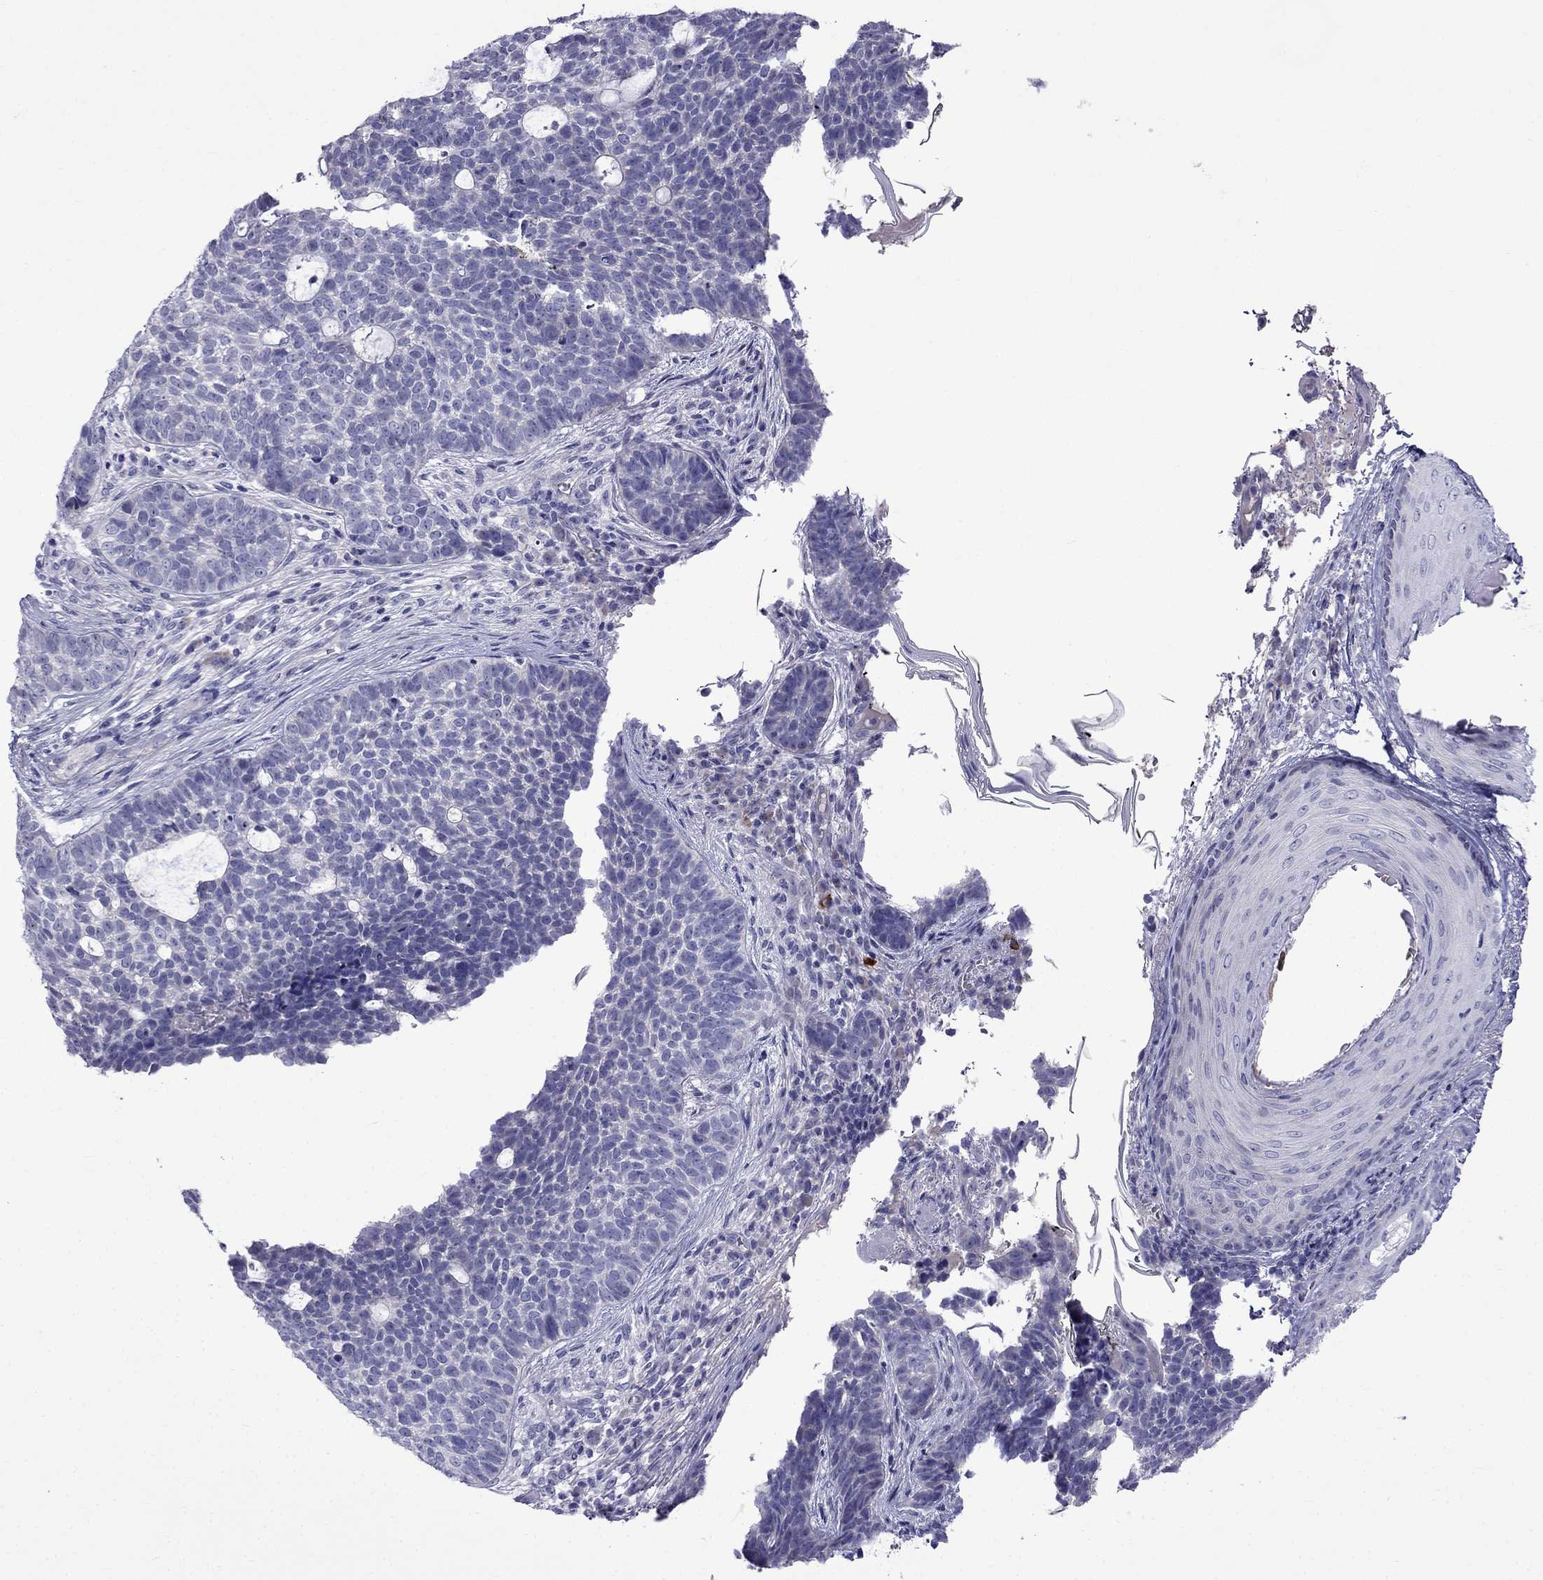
{"staining": {"intensity": "negative", "quantity": "none", "location": "none"}, "tissue": "skin cancer", "cell_type": "Tumor cells", "image_type": "cancer", "snomed": [{"axis": "morphology", "description": "Basal cell carcinoma"}, {"axis": "topography", "description": "Skin"}], "caption": "Skin cancer was stained to show a protein in brown. There is no significant staining in tumor cells. Brightfield microscopy of IHC stained with DAB (brown) and hematoxylin (blue), captured at high magnification.", "gene": "PATE1", "patient": {"sex": "female", "age": 69}}